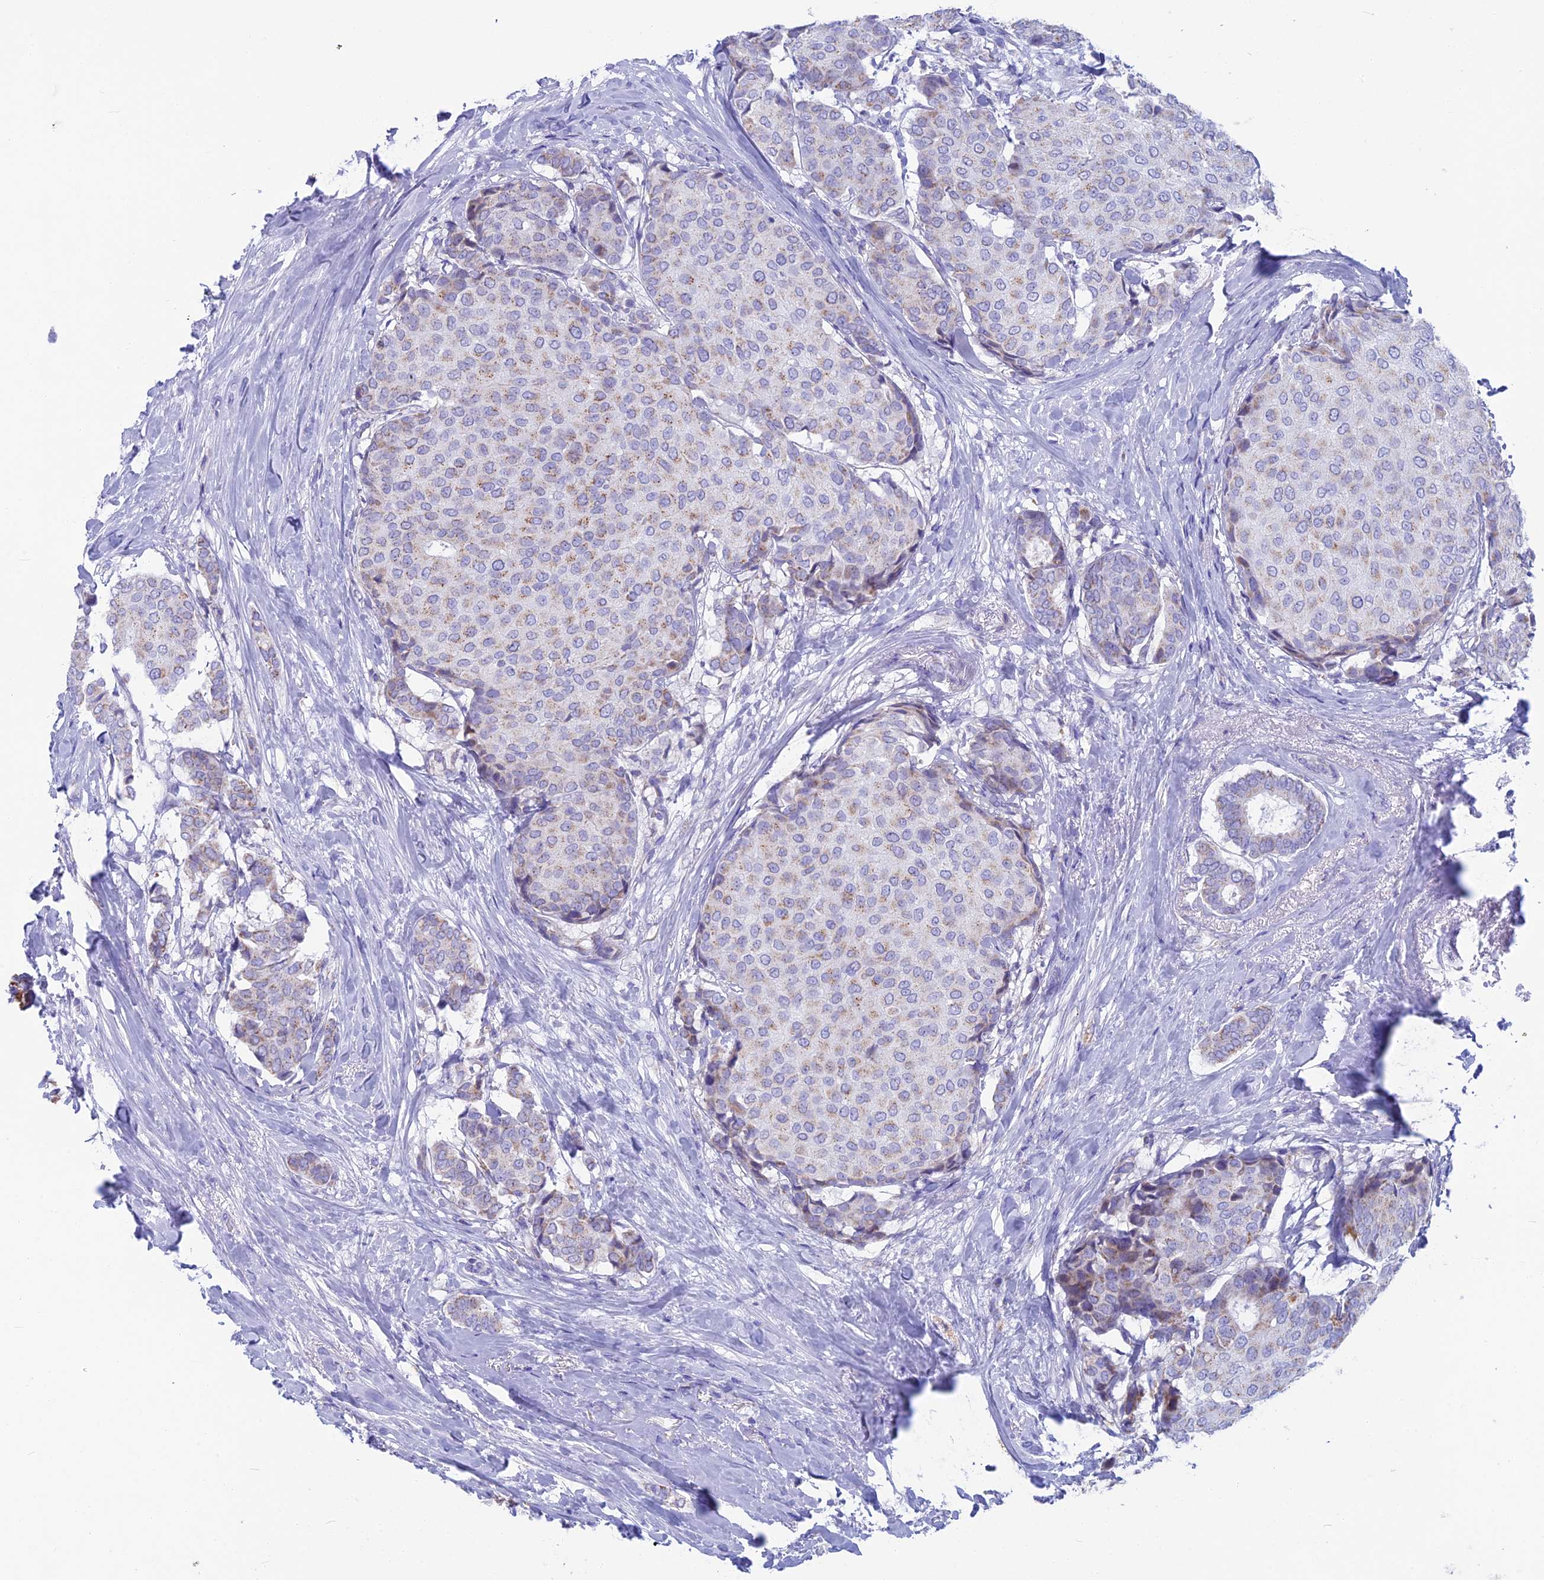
{"staining": {"intensity": "weak", "quantity": "25%-75%", "location": "cytoplasmic/membranous"}, "tissue": "breast cancer", "cell_type": "Tumor cells", "image_type": "cancer", "snomed": [{"axis": "morphology", "description": "Duct carcinoma"}, {"axis": "topography", "description": "Breast"}], "caption": "Human breast cancer stained with a brown dye displays weak cytoplasmic/membranous positive staining in approximately 25%-75% of tumor cells.", "gene": "CS", "patient": {"sex": "female", "age": 75}}